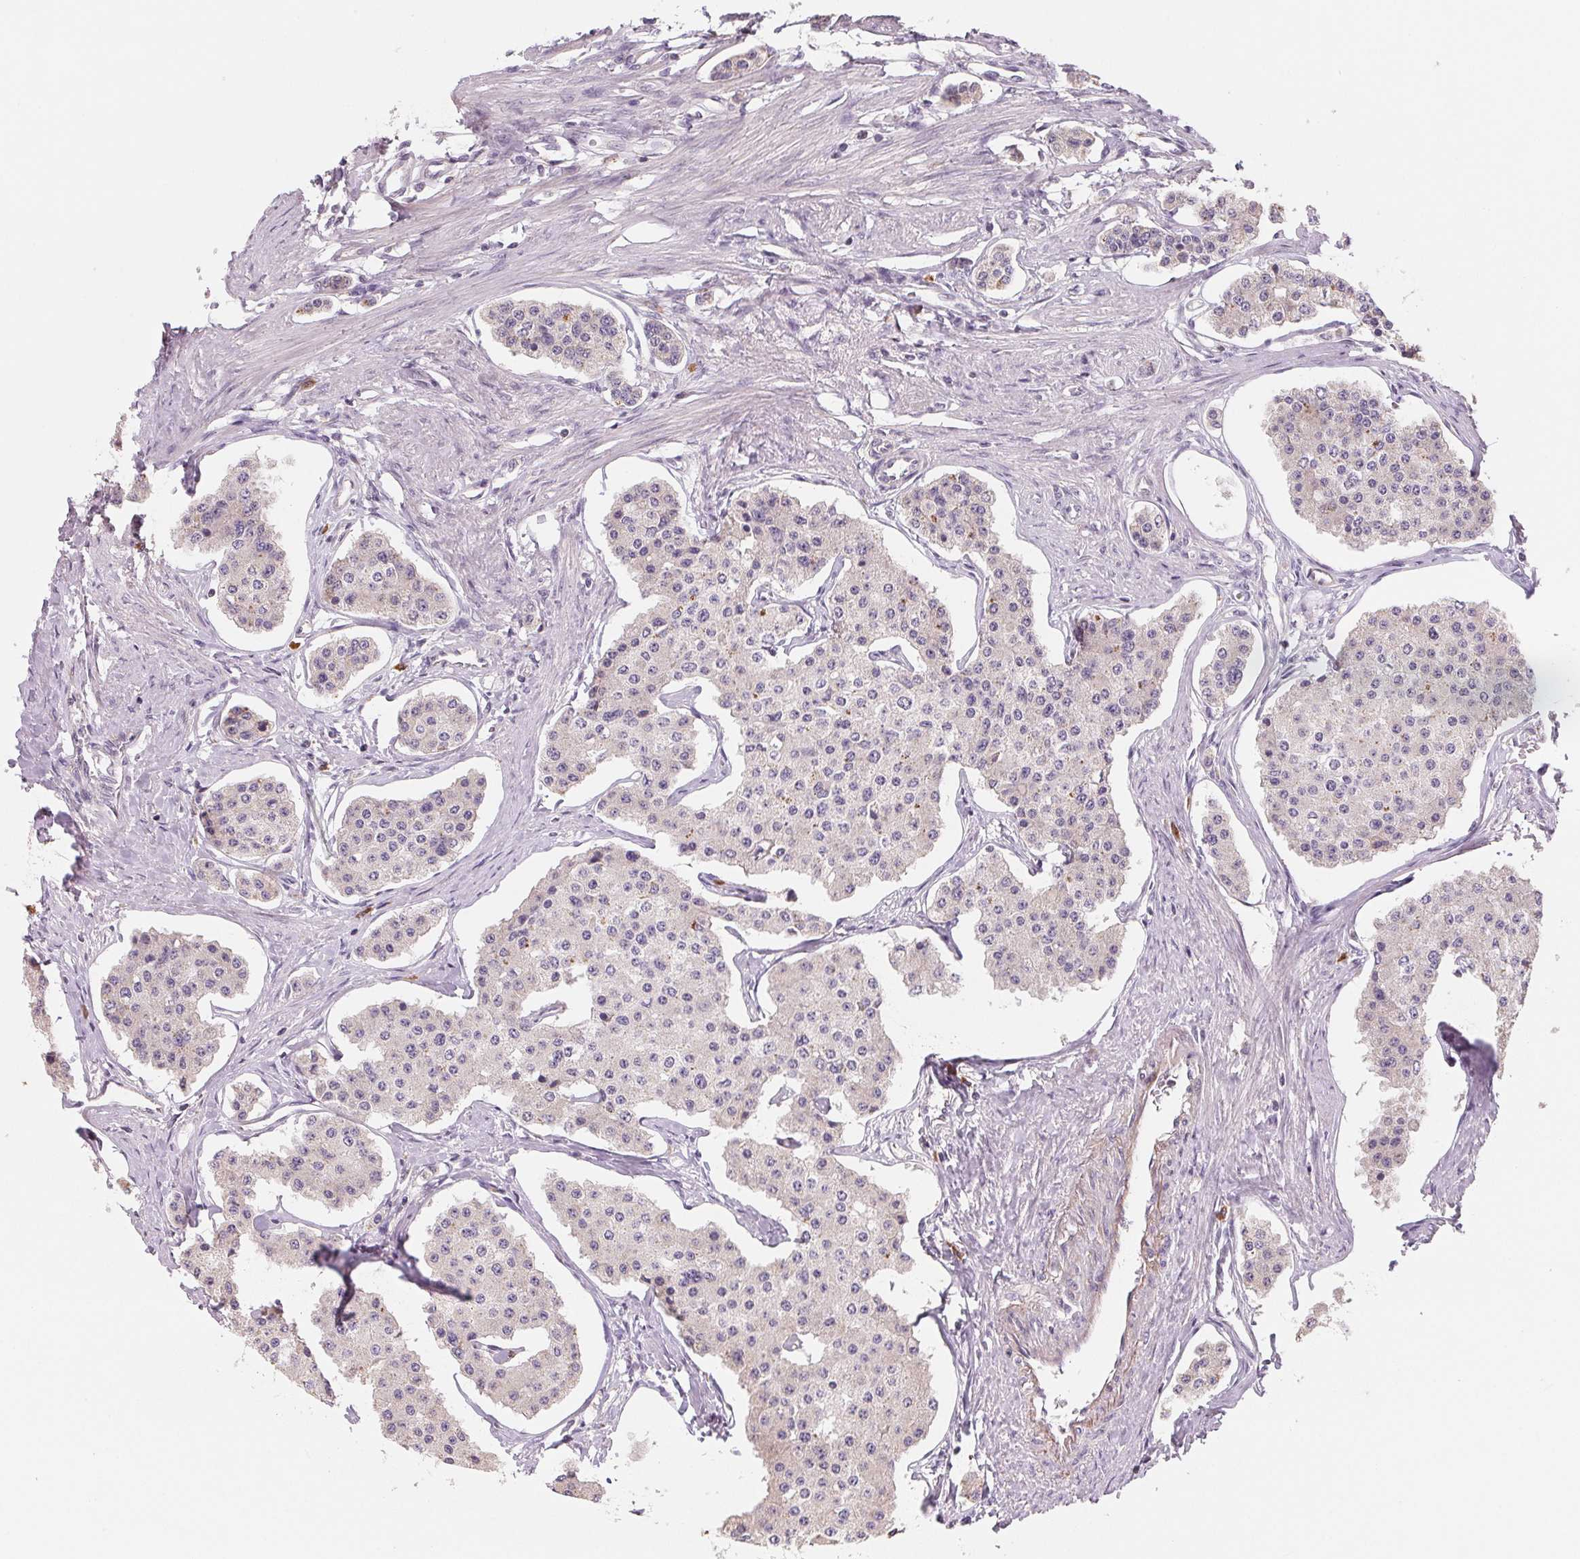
{"staining": {"intensity": "weak", "quantity": "<25%", "location": "cytoplasmic/membranous"}, "tissue": "carcinoid", "cell_type": "Tumor cells", "image_type": "cancer", "snomed": [{"axis": "morphology", "description": "Carcinoid, malignant, NOS"}, {"axis": "topography", "description": "Small intestine"}], "caption": "Tumor cells are negative for protein expression in human carcinoid. (DAB (3,3'-diaminobenzidine) immunohistochemistry, high magnification).", "gene": "AQP8", "patient": {"sex": "female", "age": 65}}